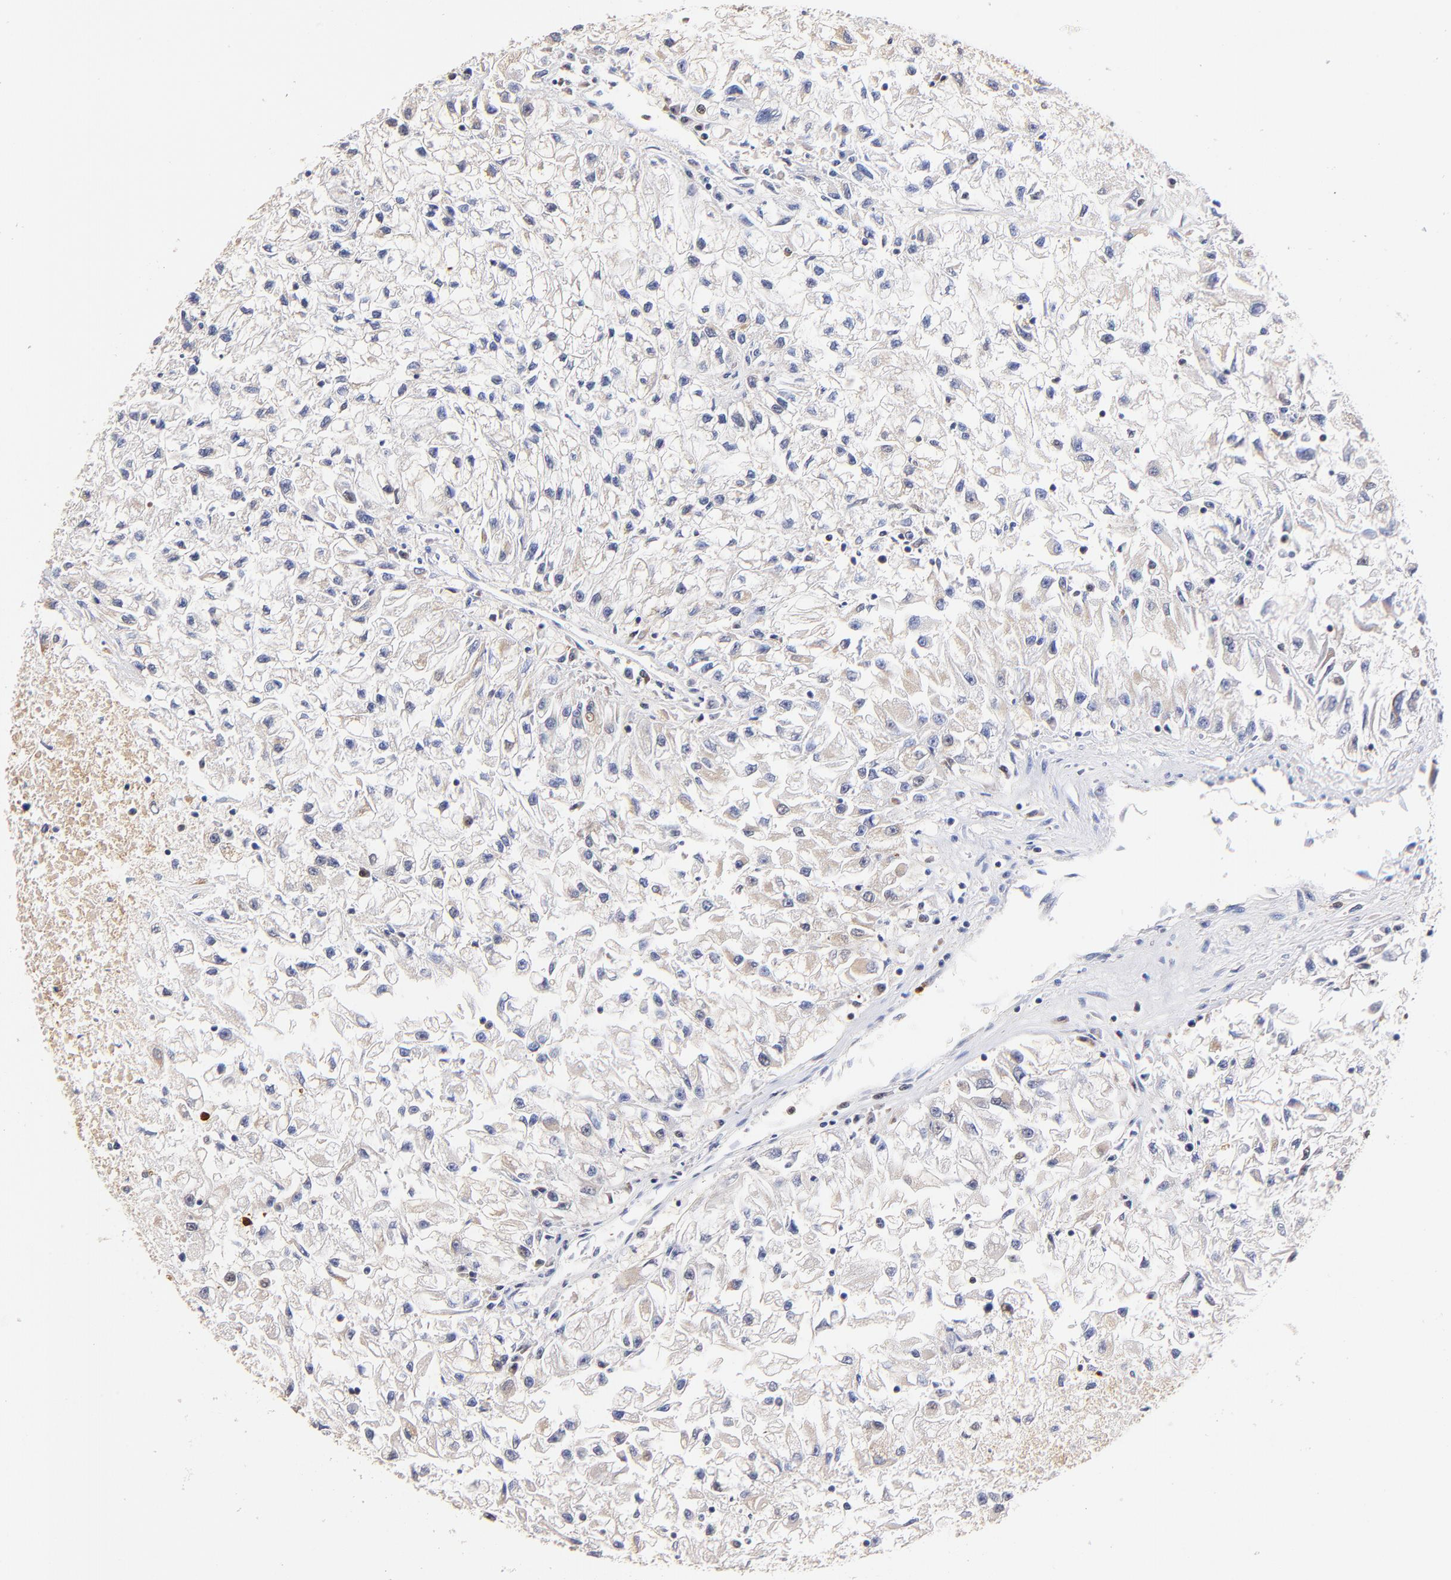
{"staining": {"intensity": "weak", "quantity": ">75%", "location": "cytoplasmic/membranous"}, "tissue": "renal cancer", "cell_type": "Tumor cells", "image_type": "cancer", "snomed": [{"axis": "morphology", "description": "Adenocarcinoma, NOS"}, {"axis": "topography", "description": "Kidney"}], "caption": "Immunohistochemistry (IHC) image of renal adenocarcinoma stained for a protein (brown), which shows low levels of weak cytoplasmic/membranous positivity in approximately >75% of tumor cells.", "gene": "BBOF1", "patient": {"sex": "male", "age": 59}}